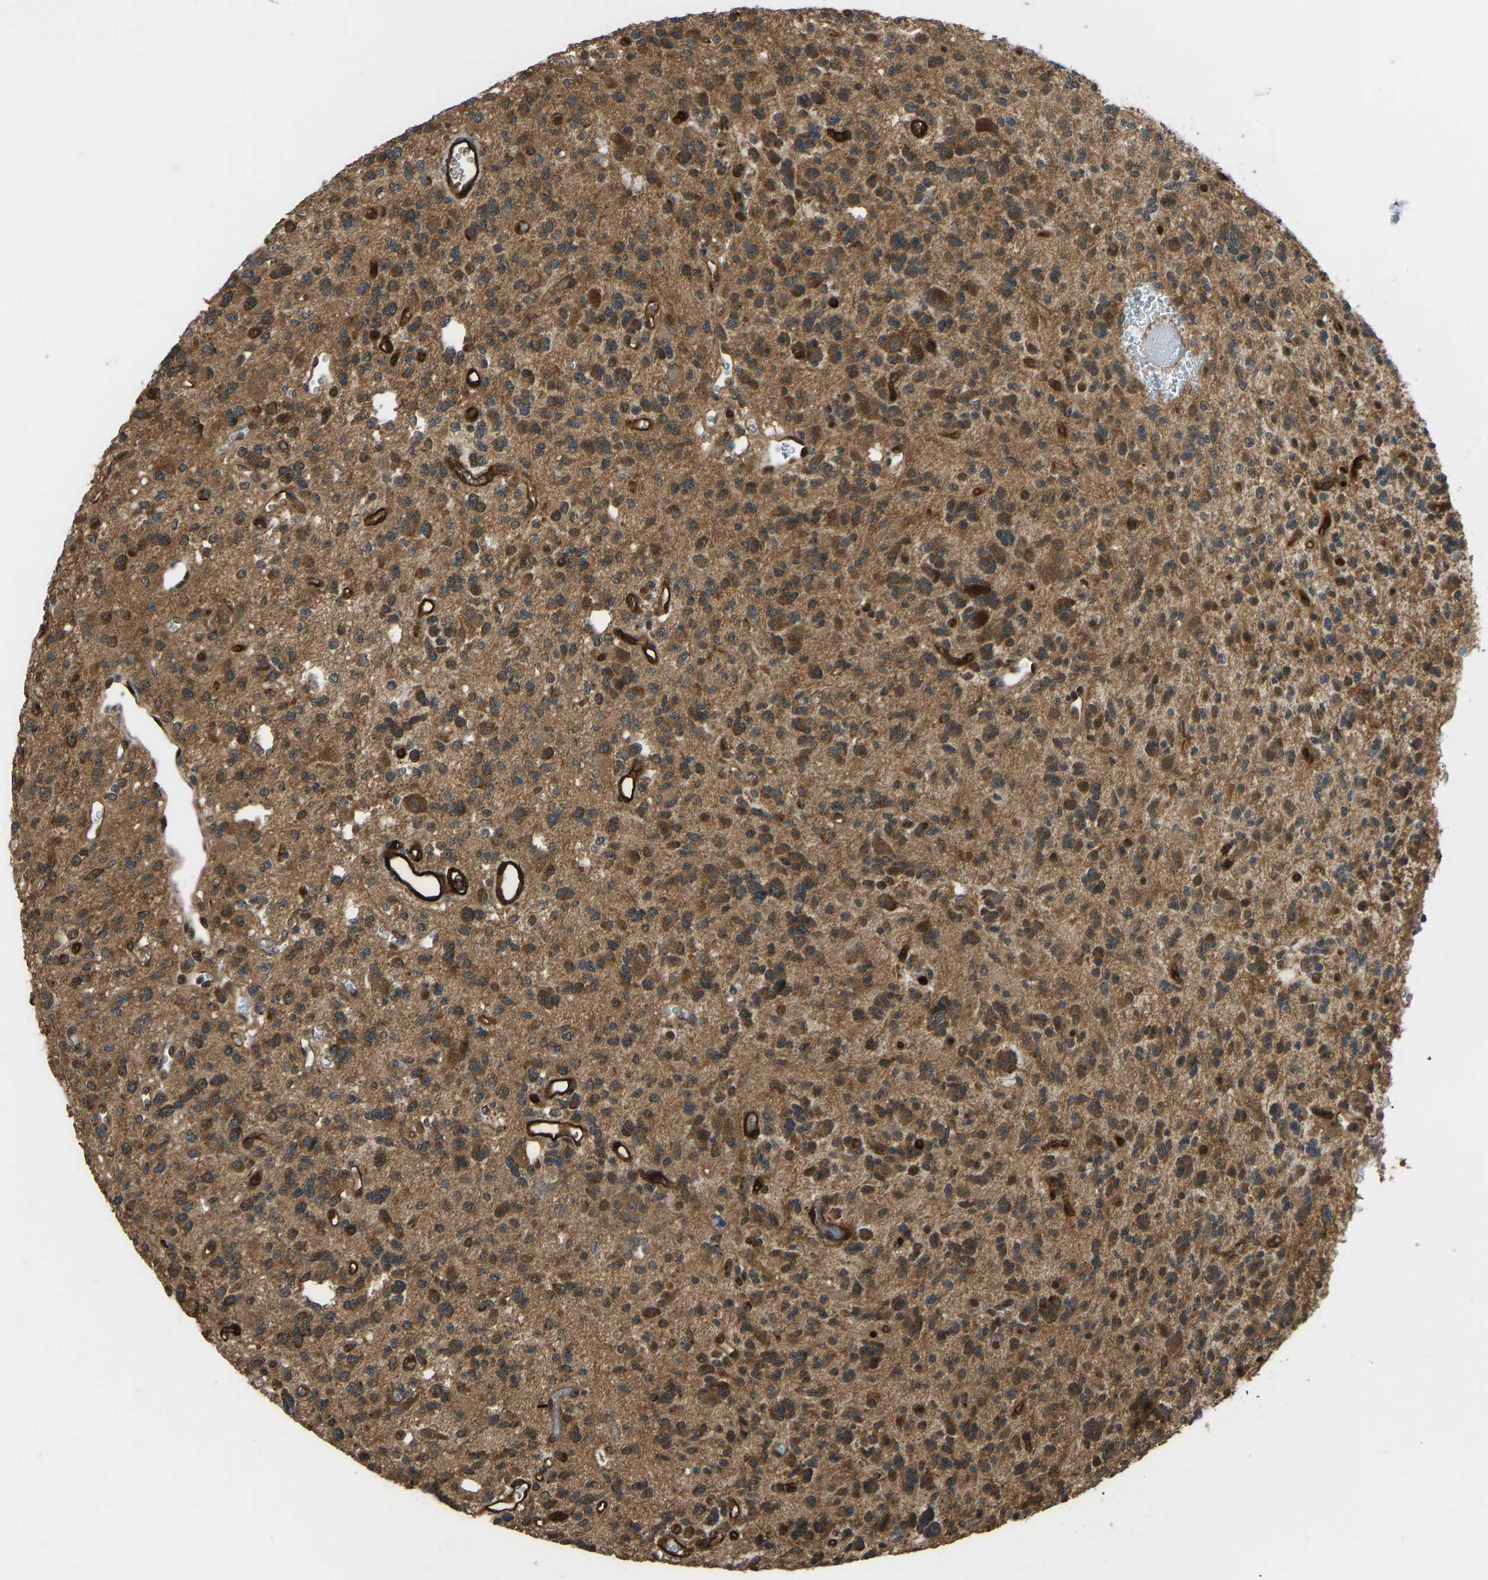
{"staining": {"intensity": "moderate", "quantity": ">75%", "location": "cytoplasmic/membranous"}, "tissue": "glioma", "cell_type": "Tumor cells", "image_type": "cancer", "snomed": [{"axis": "morphology", "description": "Glioma, malignant, Low grade"}, {"axis": "topography", "description": "Brain"}], "caption": "Moderate cytoplasmic/membranous expression is appreciated in approximately >75% of tumor cells in glioma.", "gene": "CCT8", "patient": {"sex": "male", "age": 38}}